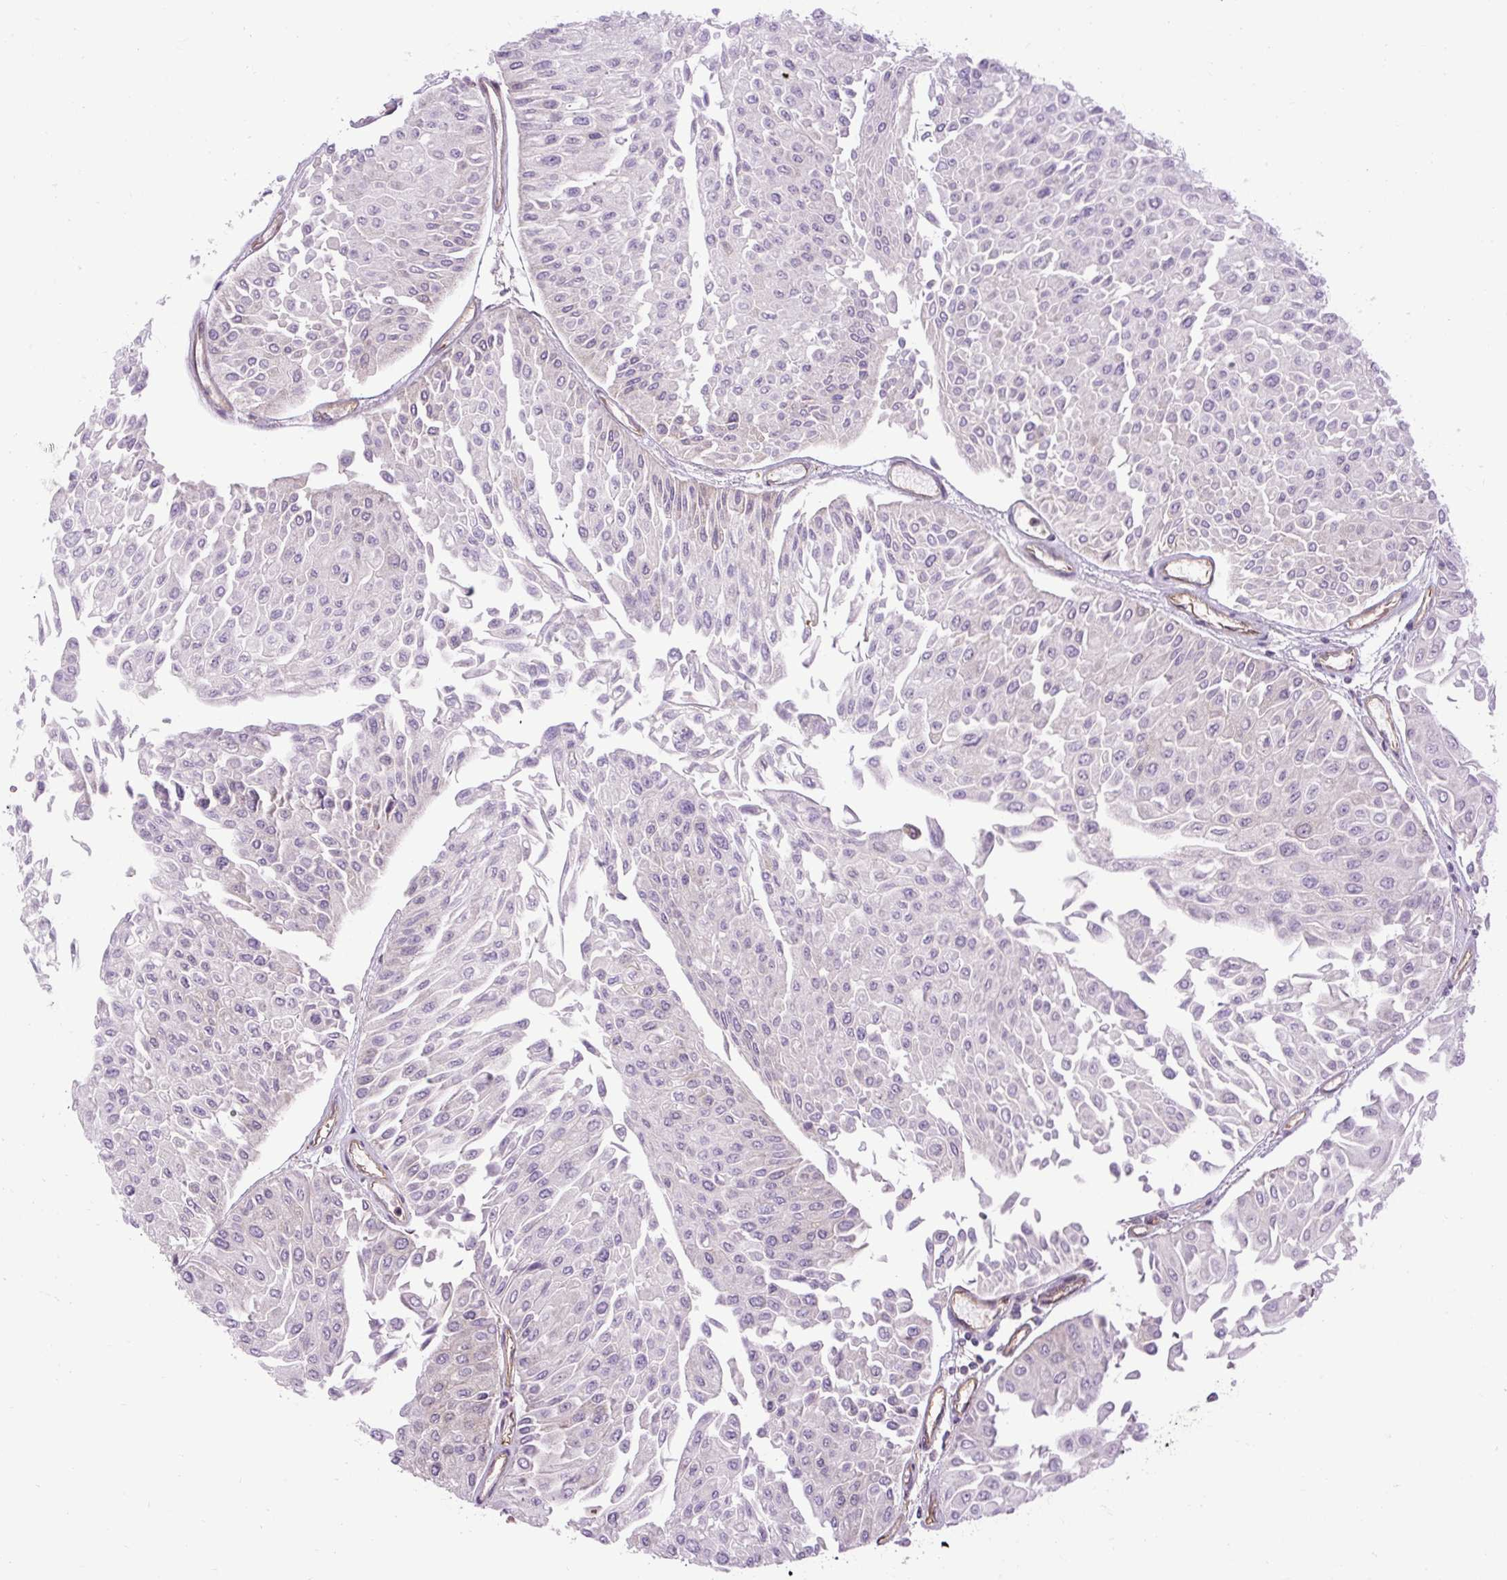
{"staining": {"intensity": "negative", "quantity": "none", "location": "none"}, "tissue": "urothelial cancer", "cell_type": "Tumor cells", "image_type": "cancer", "snomed": [{"axis": "morphology", "description": "Urothelial carcinoma, Low grade"}, {"axis": "topography", "description": "Urinary bladder"}], "caption": "This is an IHC photomicrograph of urothelial cancer. There is no positivity in tumor cells.", "gene": "CCDC93", "patient": {"sex": "male", "age": 67}}